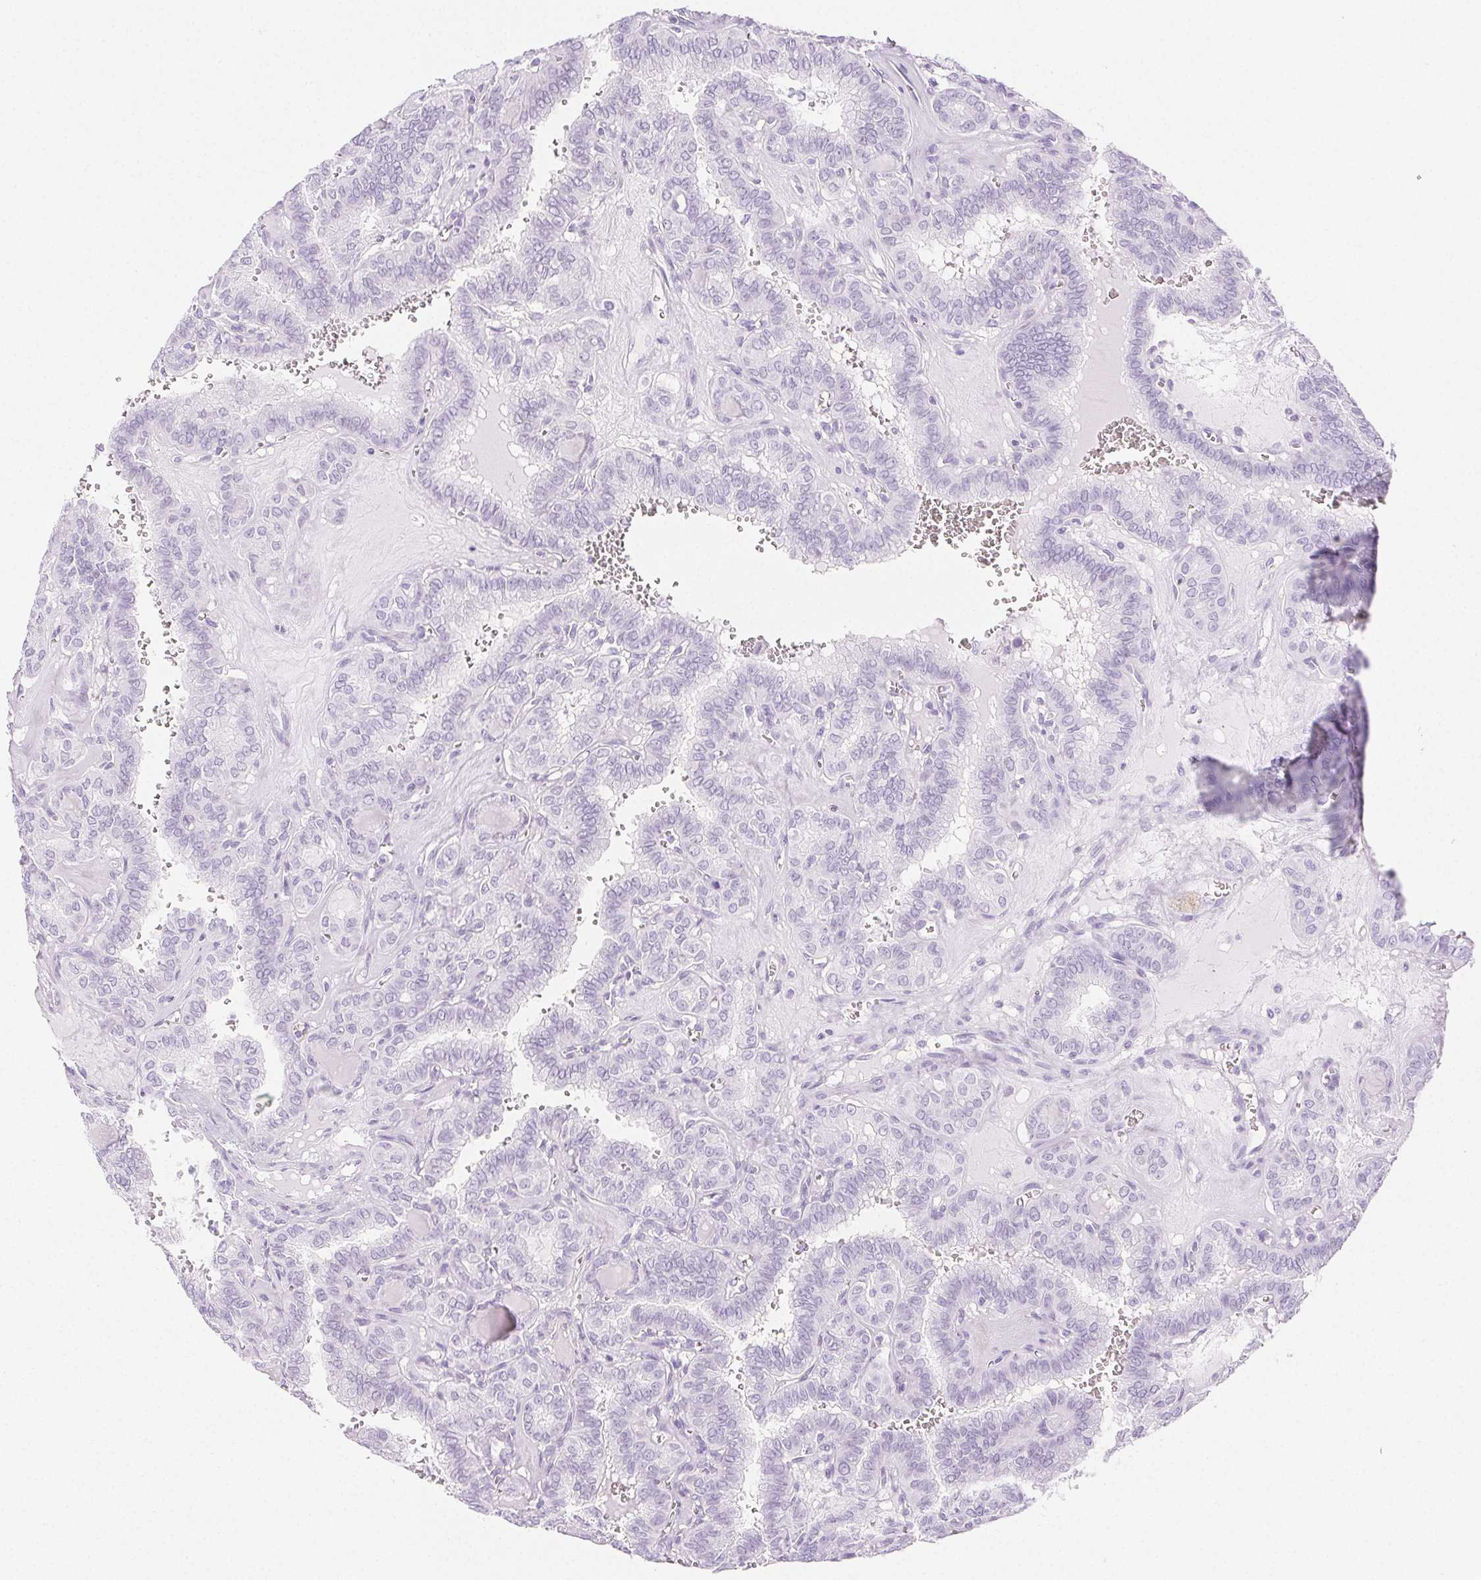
{"staining": {"intensity": "negative", "quantity": "none", "location": "none"}, "tissue": "thyroid cancer", "cell_type": "Tumor cells", "image_type": "cancer", "snomed": [{"axis": "morphology", "description": "Papillary adenocarcinoma, NOS"}, {"axis": "topography", "description": "Thyroid gland"}], "caption": "This is an immunohistochemistry image of human papillary adenocarcinoma (thyroid). There is no positivity in tumor cells.", "gene": "SPRR3", "patient": {"sex": "female", "age": 41}}